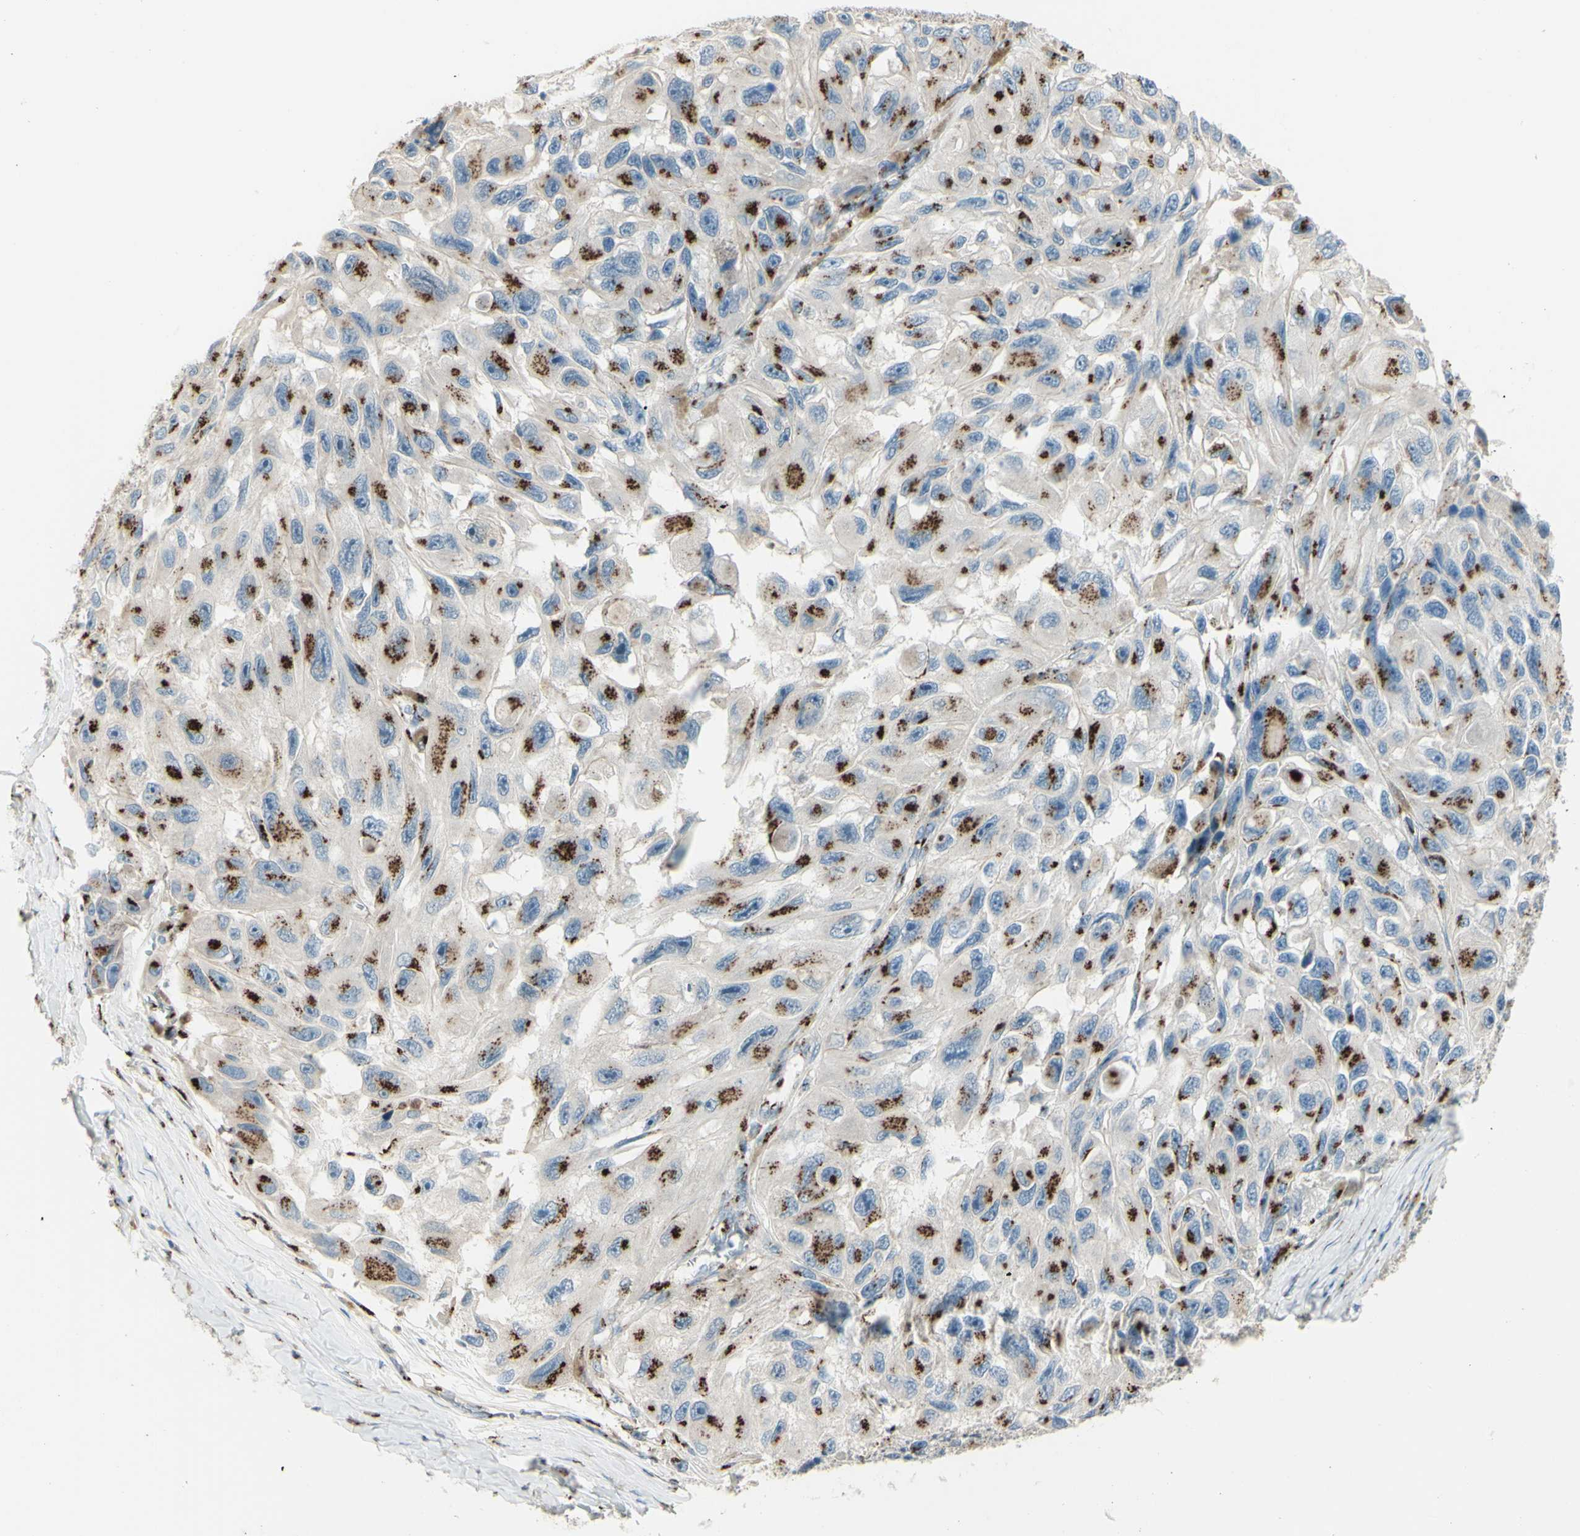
{"staining": {"intensity": "strong", "quantity": ">75%", "location": "cytoplasmic/membranous"}, "tissue": "melanoma", "cell_type": "Tumor cells", "image_type": "cancer", "snomed": [{"axis": "morphology", "description": "Malignant melanoma, NOS"}, {"axis": "topography", "description": "Skin"}], "caption": "The photomicrograph shows a brown stain indicating the presence of a protein in the cytoplasmic/membranous of tumor cells in melanoma.", "gene": "B4GALT1", "patient": {"sex": "female", "age": 73}}